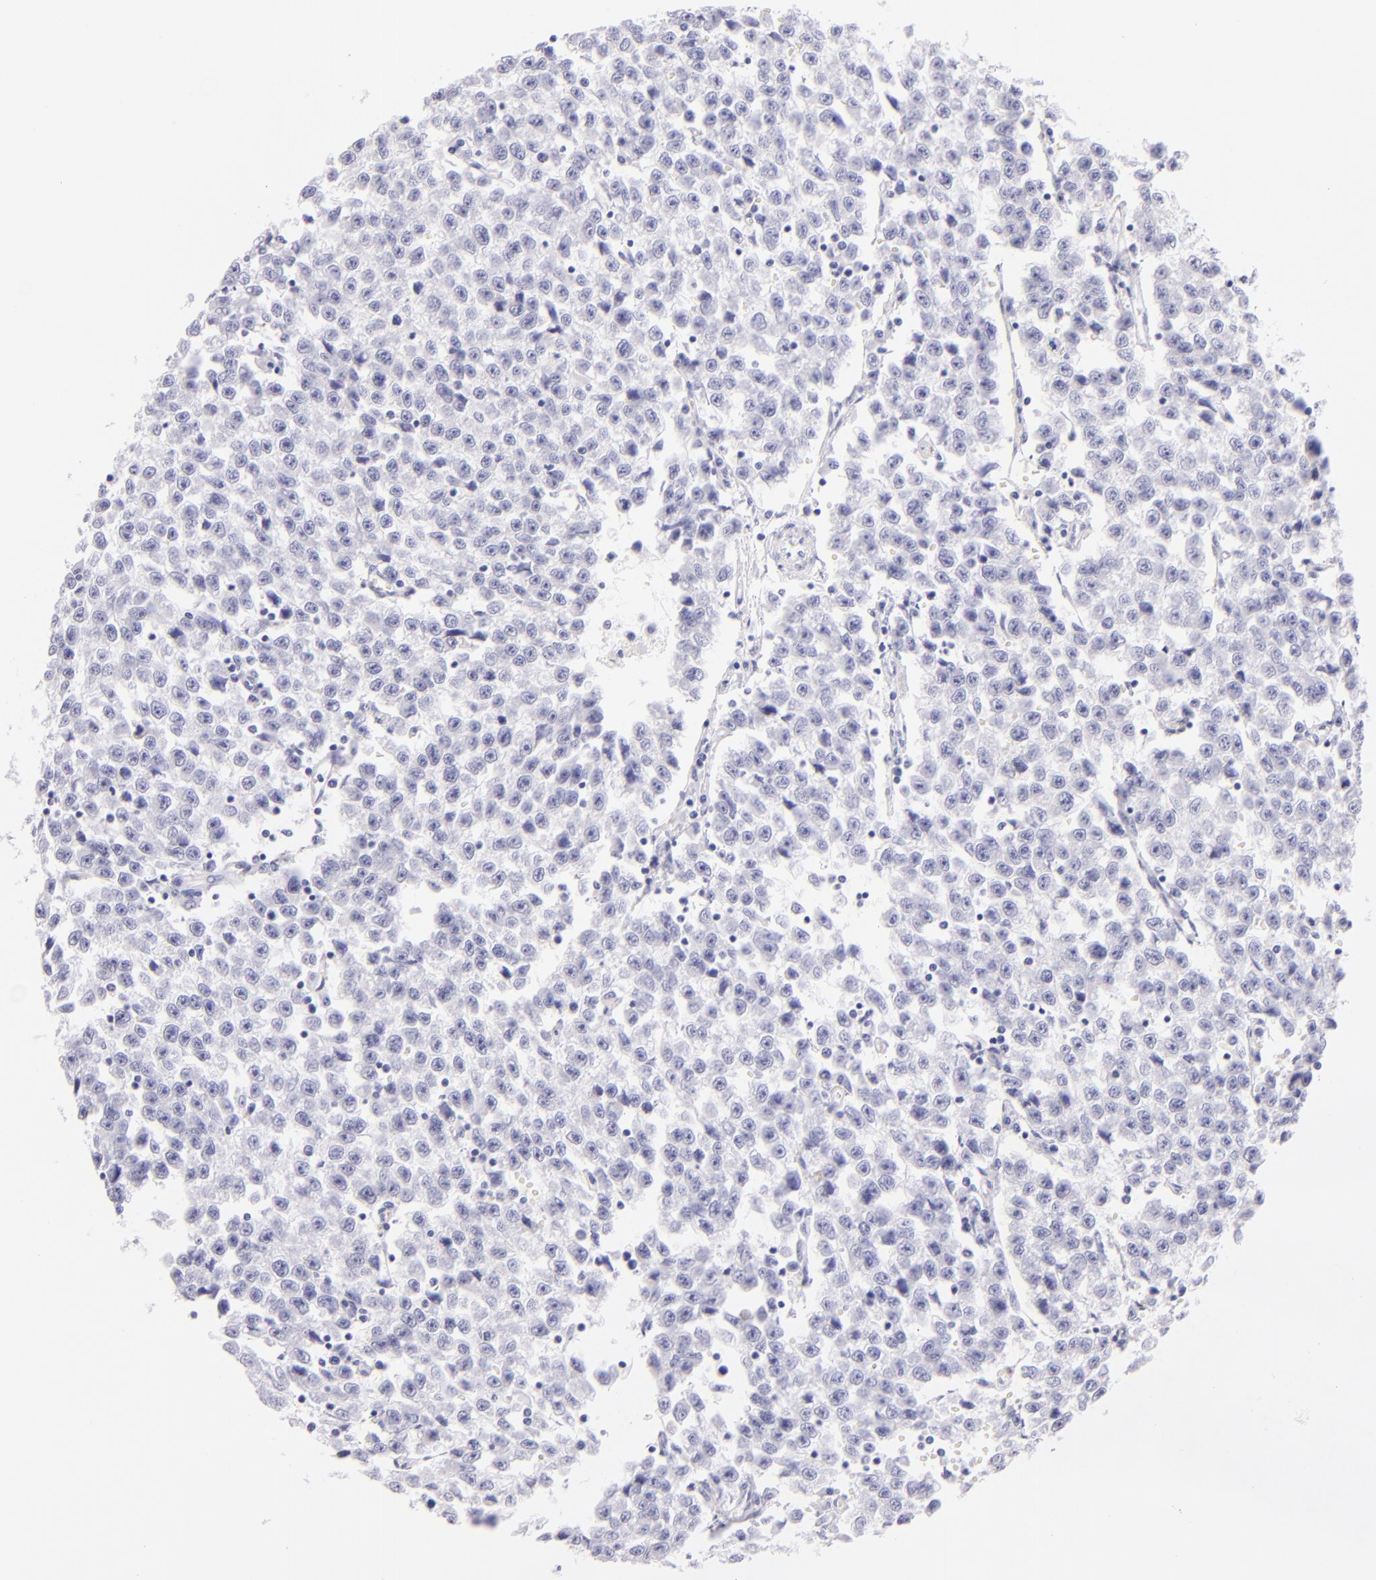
{"staining": {"intensity": "negative", "quantity": "none", "location": "none"}, "tissue": "testis cancer", "cell_type": "Tumor cells", "image_type": "cancer", "snomed": [{"axis": "morphology", "description": "Seminoma, NOS"}, {"axis": "topography", "description": "Testis"}], "caption": "This micrograph is of testis cancer stained with immunohistochemistry to label a protein in brown with the nuclei are counter-stained blue. There is no expression in tumor cells. The staining was performed using DAB (3,3'-diaminobenzidine) to visualize the protein expression in brown, while the nuclei were stained in blue with hematoxylin (Magnification: 20x).", "gene": "SDC1", "patient": {"sex": "male", "age": 35}}